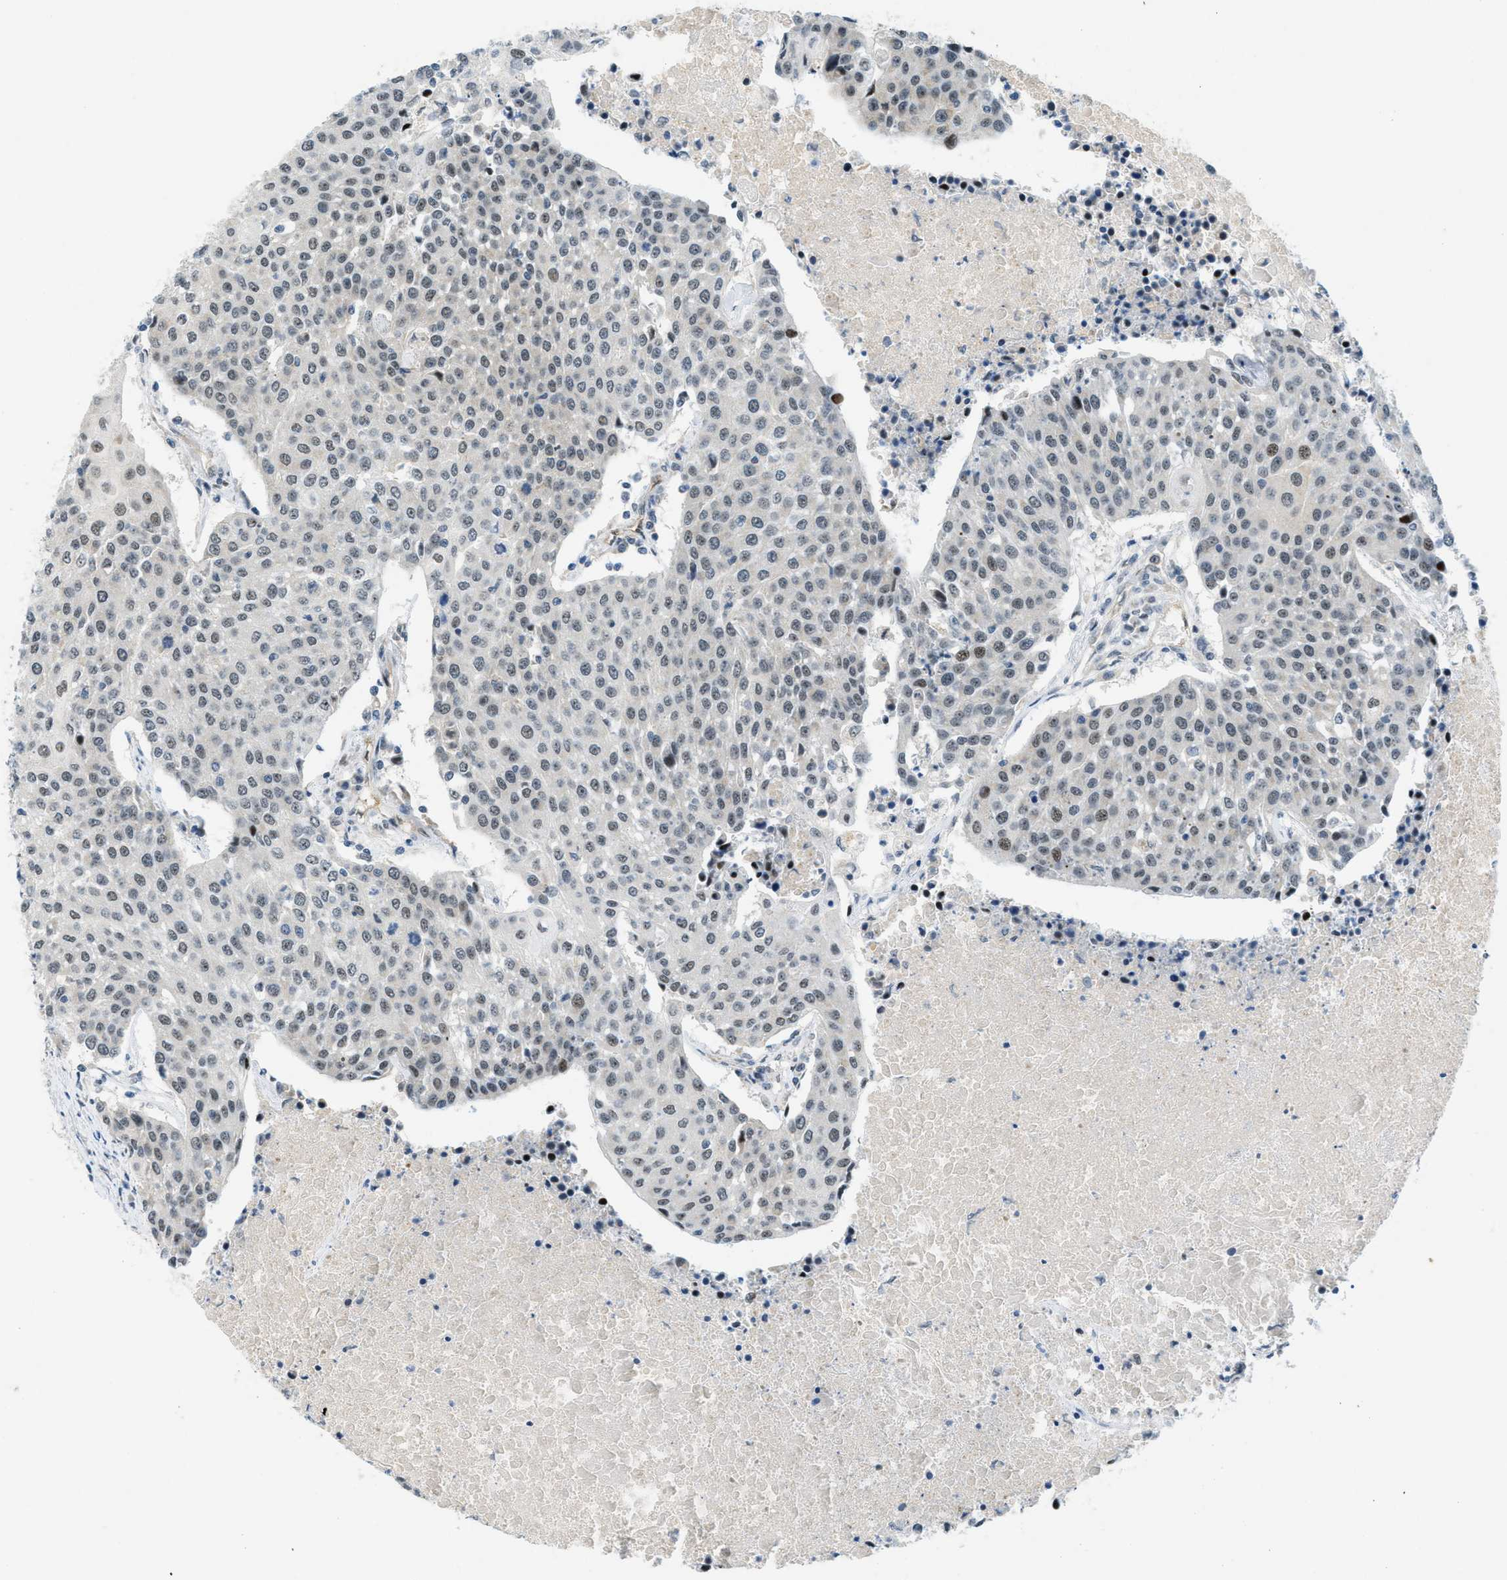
{"staining": {"intensity": "weak", "quantity": "<25%", "location": "nuclear"}, "tissue": "urothelial cancer", "cell_type": "Tumor cells", "image_type": "cancer", "snomed": [{"axis": "morphology", "description": "Urothelial carcinoma, High grade"}, {"axis": "topography", "description": "Urinary bladder"}], "caption": "Tumor cells show no significant protein expression in urothelial cancer.", "gene": "SLCO2A1", "patient": {"sex": "female", "age": 85}}